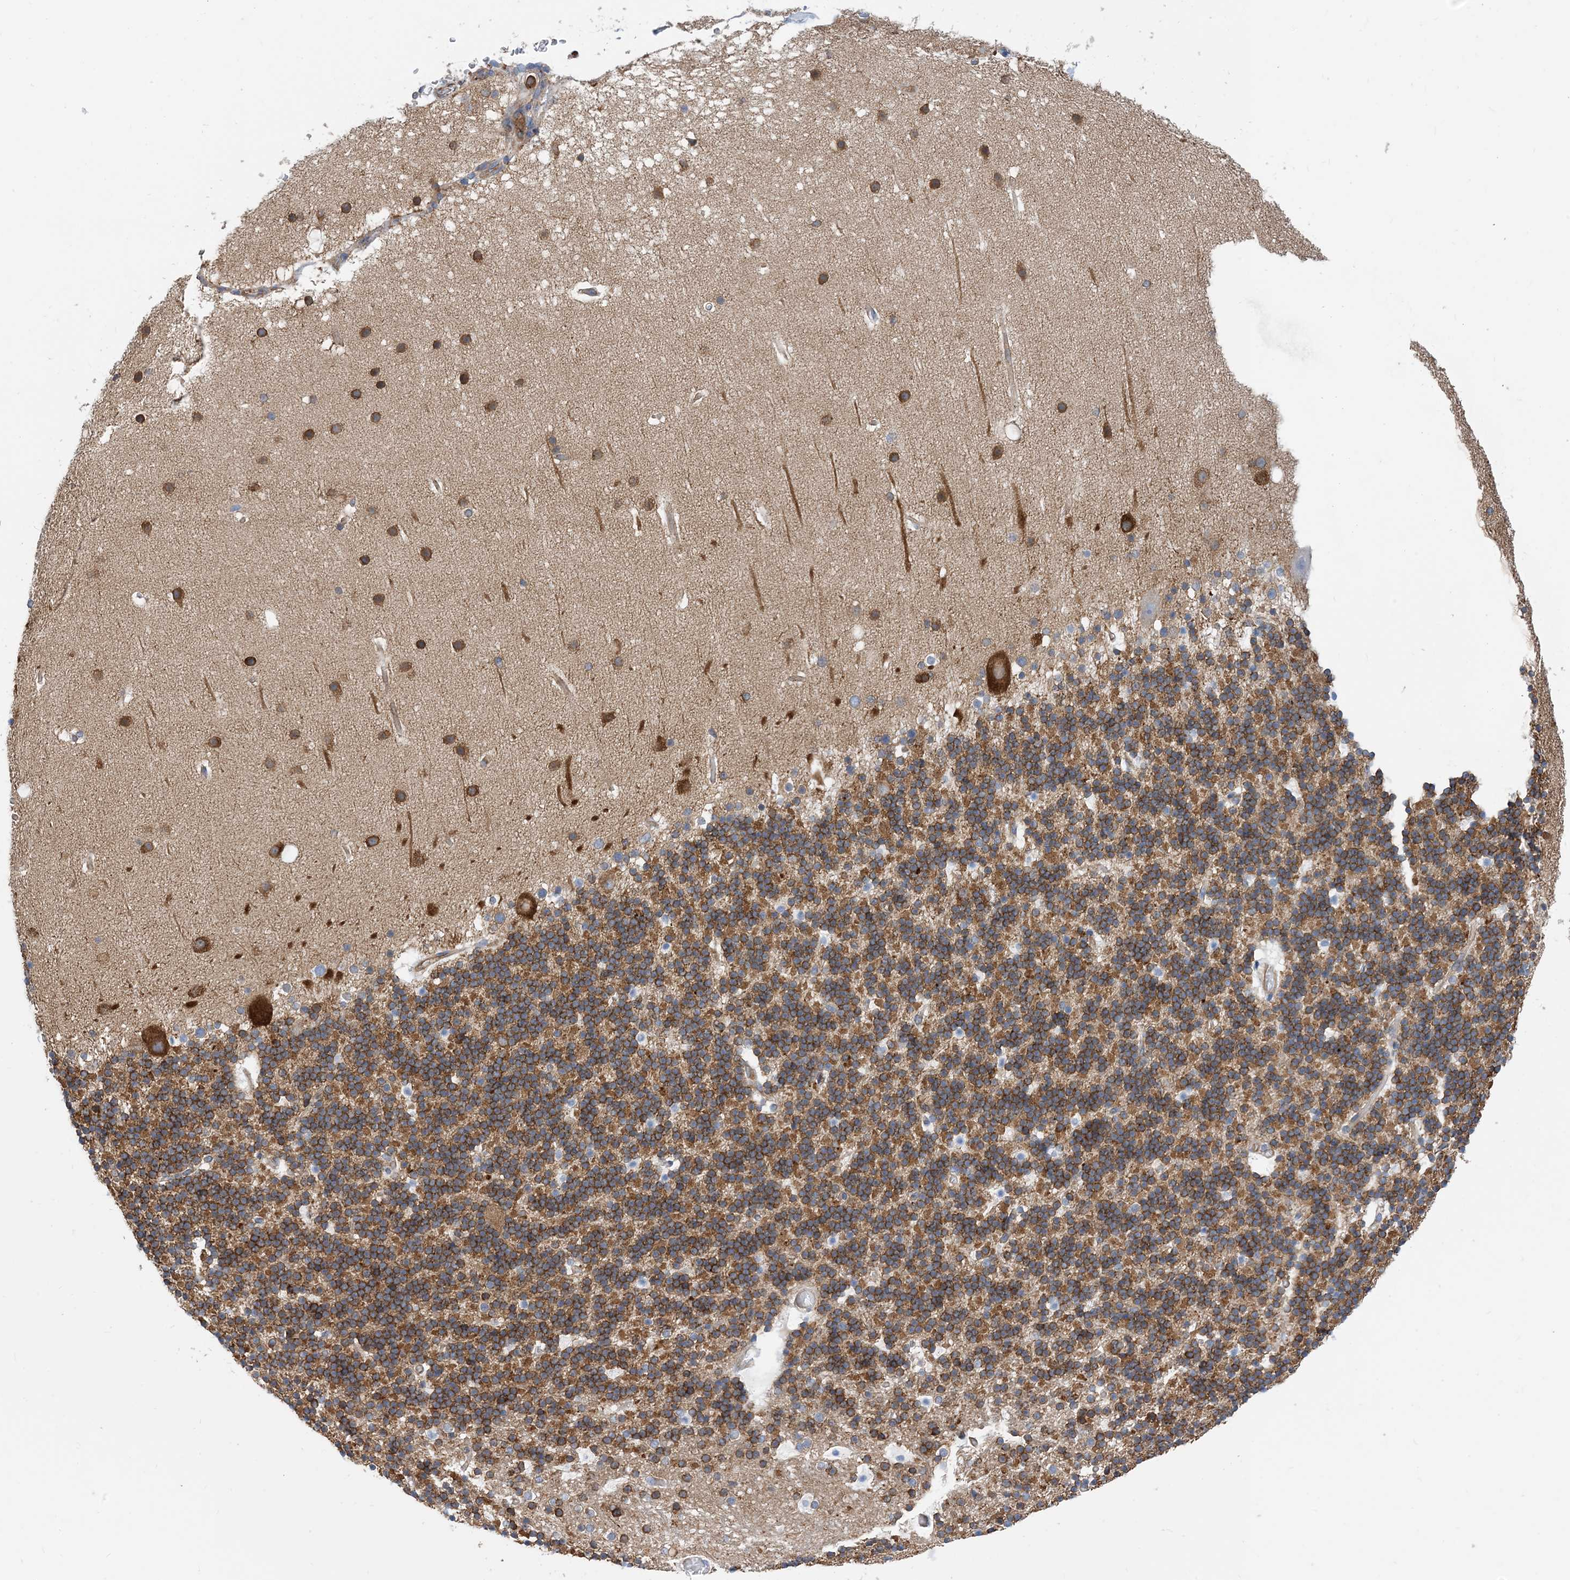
{"staining": {"intensity": "moderate", "quantity": ">75%", "location": "cytoplasmic/membranous"}, "tissue": "cerebellum", "cell_type": "Cells in granular layer", "image_type": "normal", "snomed": [{"axis": "morphology", "description": "Normal tissue, NOS"}, {"axis": "topography", "description": "Cerebellum"}], "caption": "IHC histopathology image of unremarkable cerebellum stained for a protein (brown), which exhibits medium levels of moderate cytoplasmic/membranous positivity in about >75% of cells in granular layer.", "gene": "DYNC1LI1", "patient": {"sex": "male", "age": 57}}